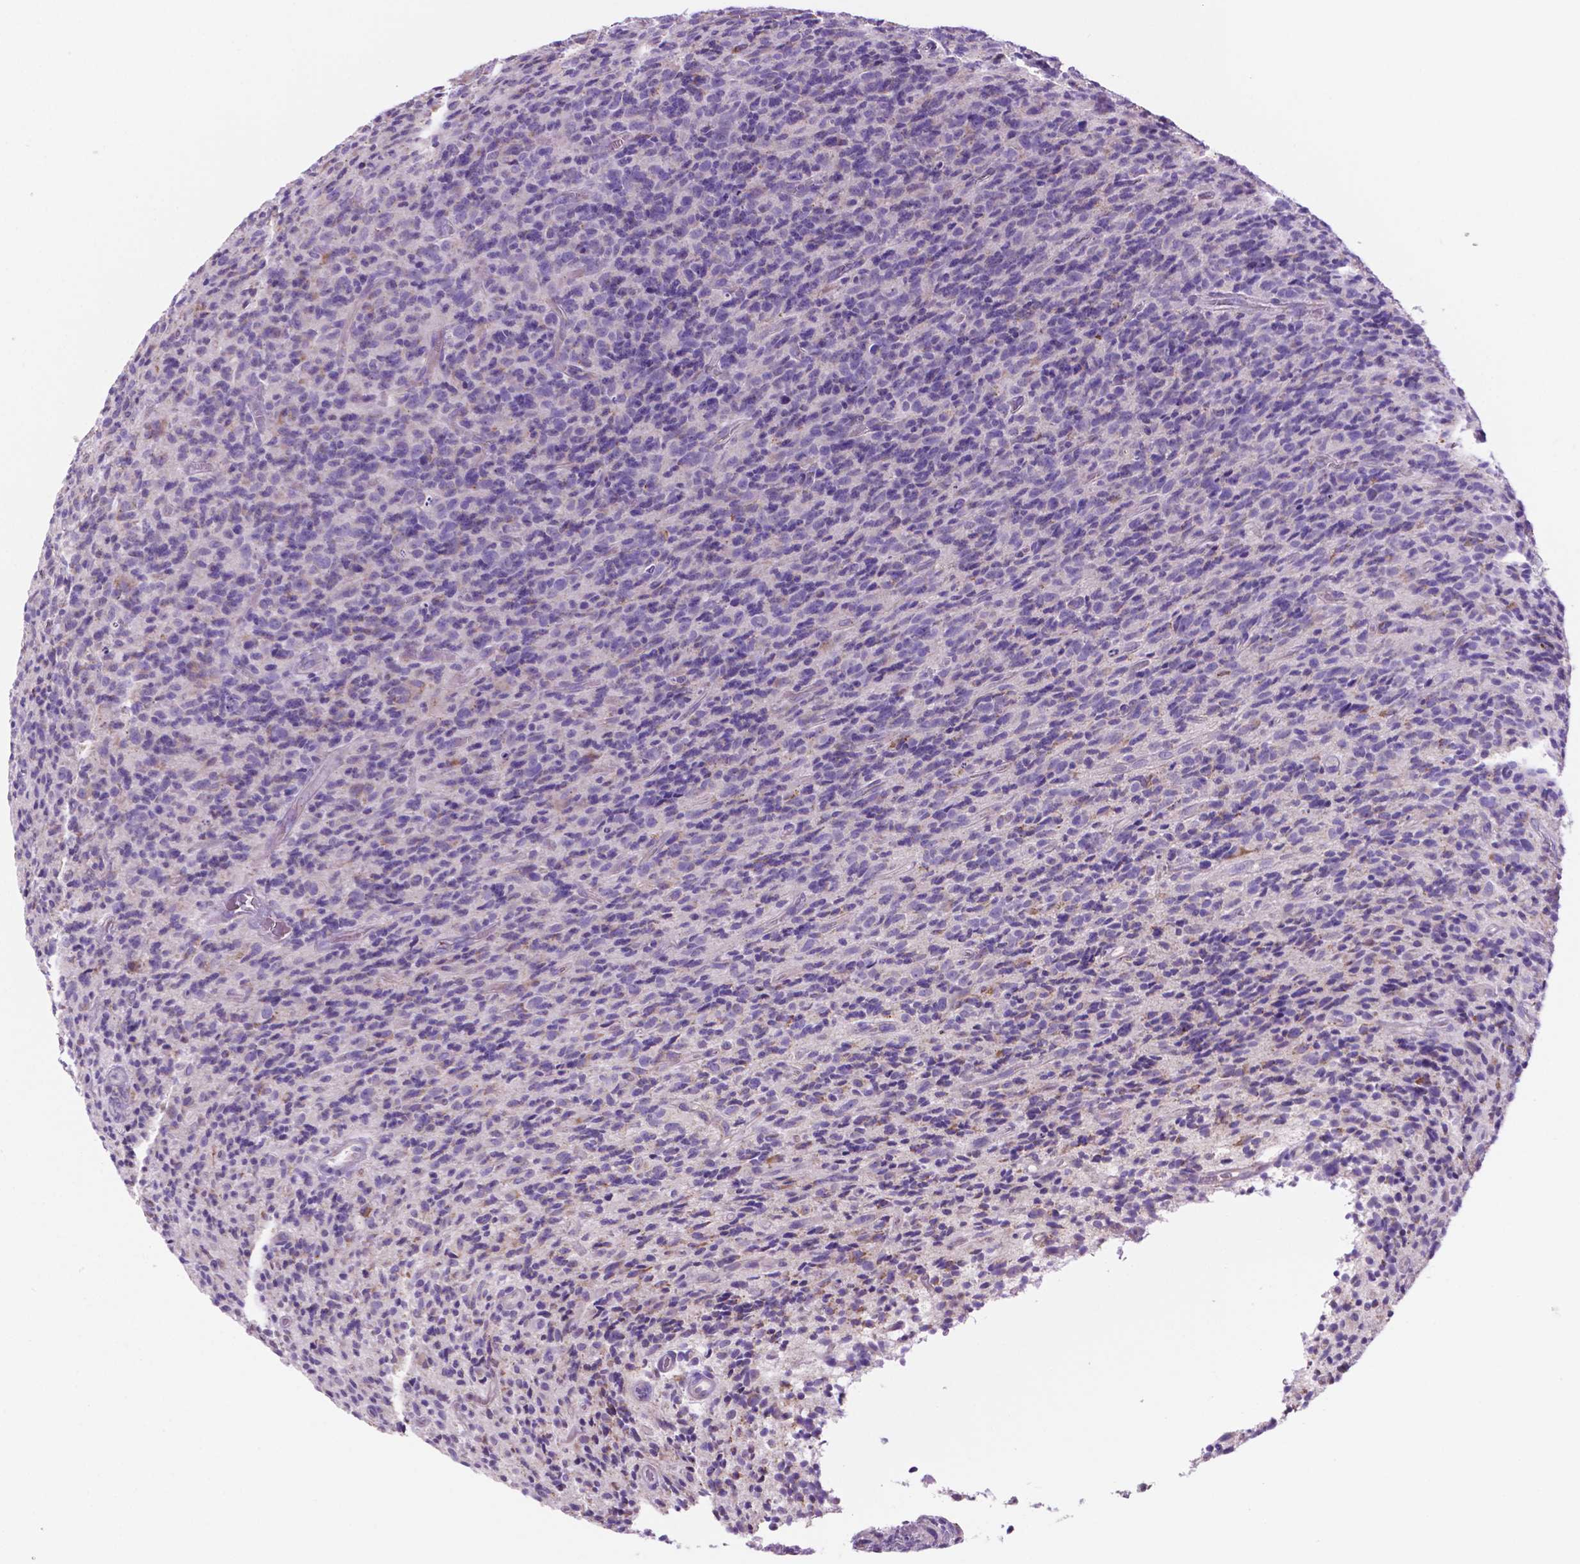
{"staining": {"intensity": "negative", "quantity": "none", "location": "none"}, "tissue": "glioma", "cell_type": "Tumor cells", "image_type": "cancer", "snomed": [{"axis": "morphology", "description": "Glioma, malignant, High grade"}, {"axis": "topography", "description": "Brain"}], "caption": "Tumor cells show no significant protein staining in glioma.", "gene": "TMEM121B", "patient": {"sex": "male", "age": 76}}